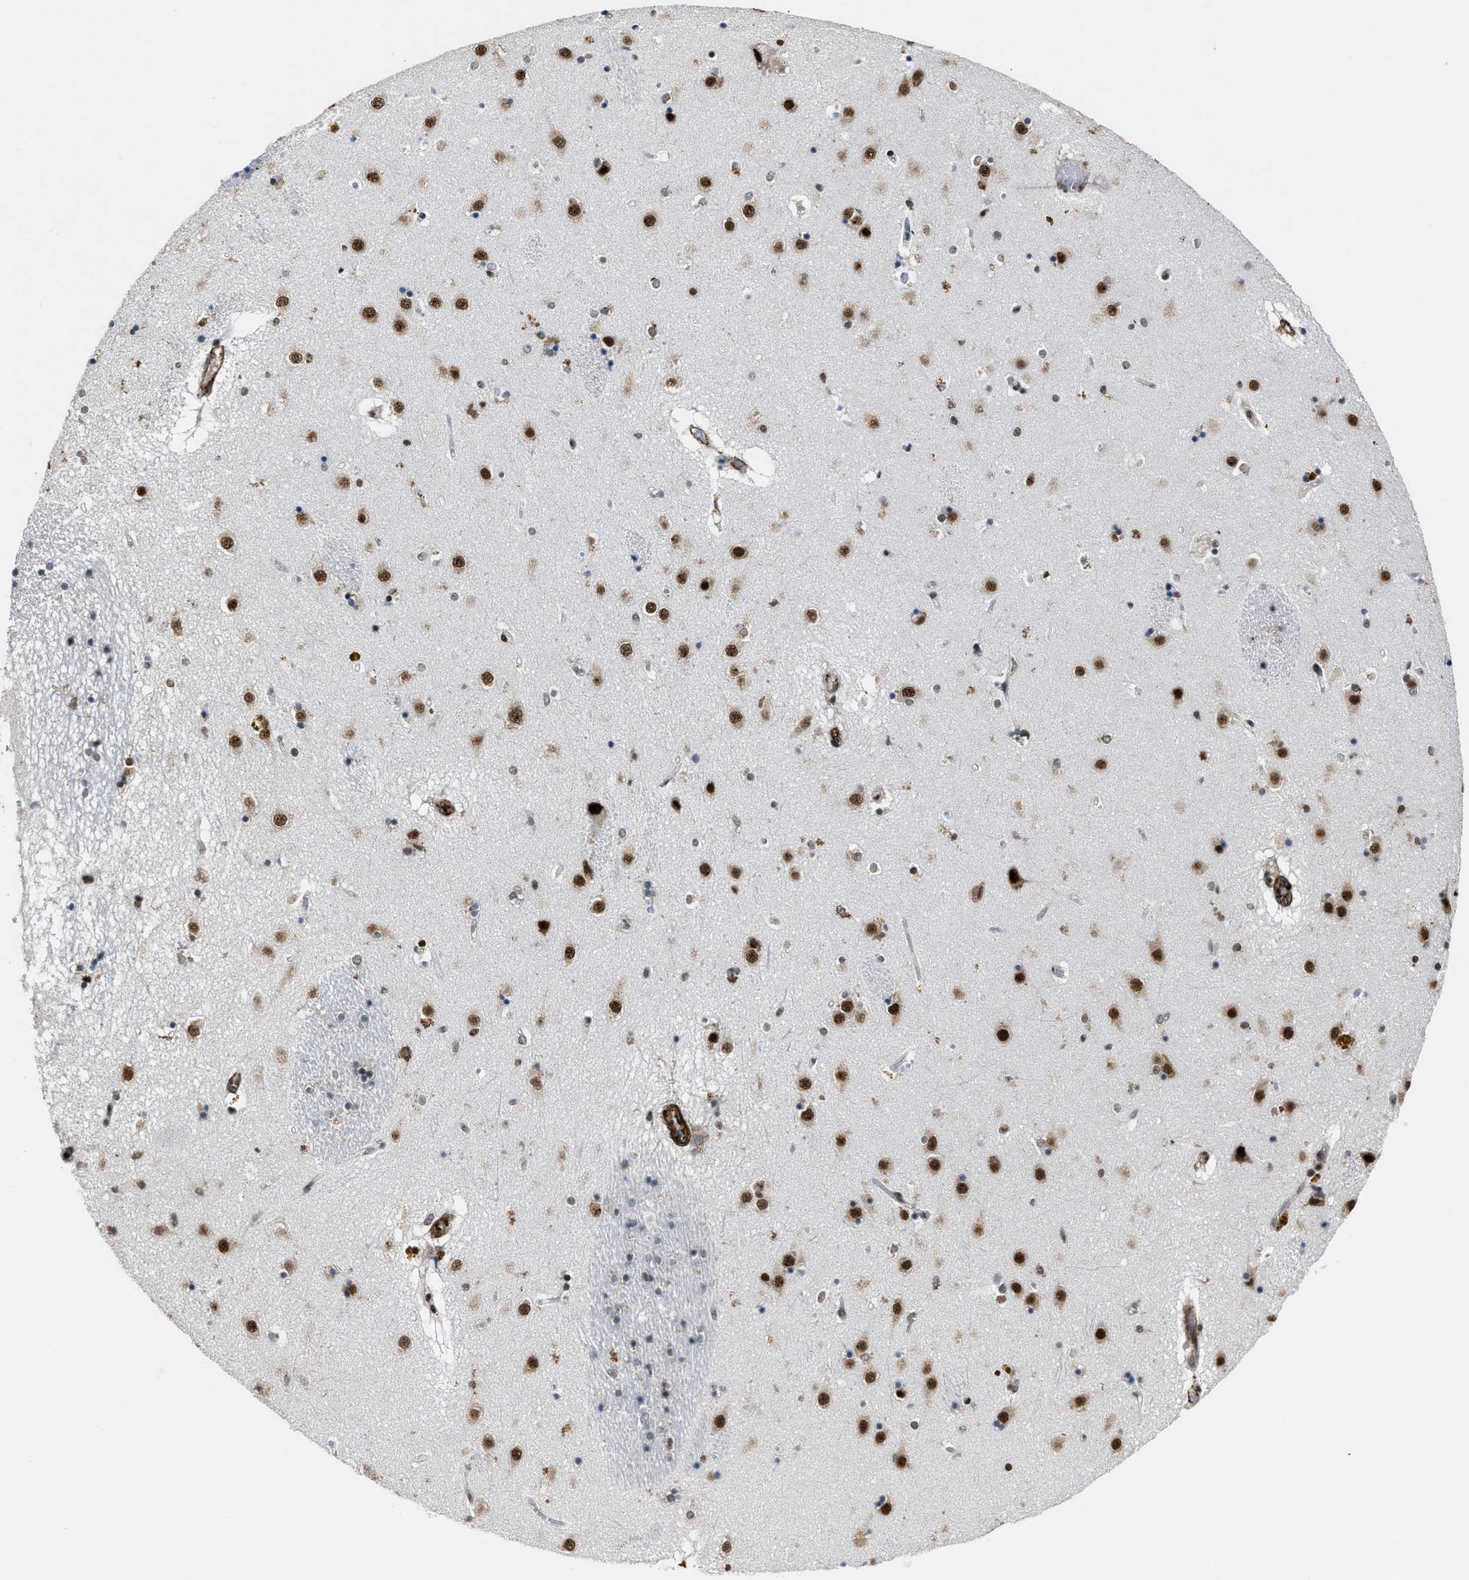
{"staining": {"intensity": "strong", "quantity": "25%-75%", "location": "nuclear"}, "tissue": "caudate", "cell_type": "Glial cells", "image_type": "normal", "snomed": [{"axis": "morphology", "description": "Normal tissue, NOS"}, {"axis": "topography", "description": "Lateral ventricle wall"}], "caption": "Protein analysis of normal caudate demonstrates strong nuclear expression in approximately 25%-75% of glial cells.", "gene": "DDX5", "patient": {"sex": "male", "age": 70}}